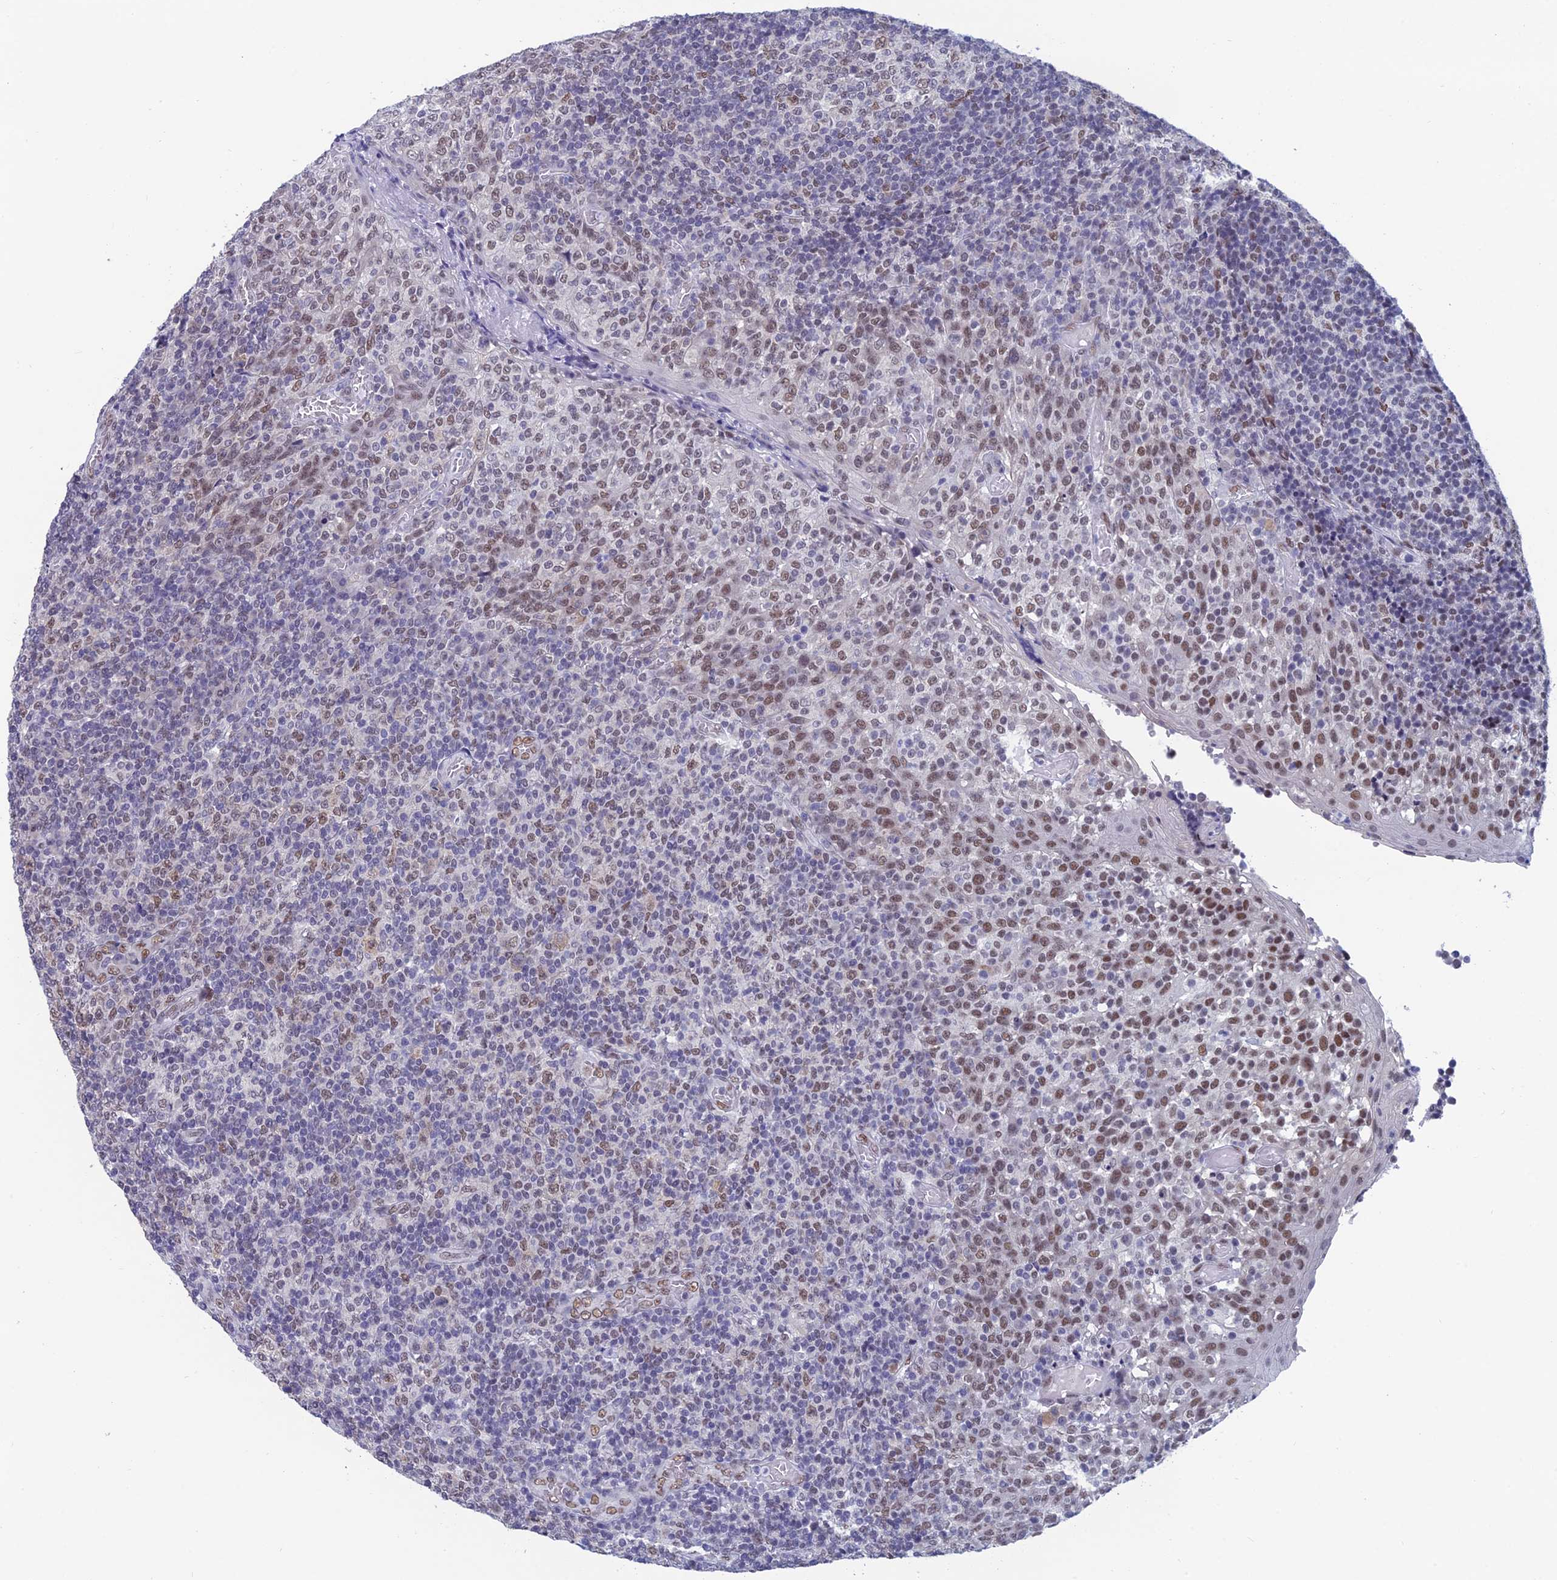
{"staining": {"intensity": "weak", "quantity": "<25%", "location": "nuclear"}, "tissue": "tonsil", "cell_type": "Germinal center cells", "image_type": "normal", "snomed": [{"axis": "morphology", "description": "Normal tissue, NOS"}, {"axis": "topography", "description": "Tonsil"}], "caption": "Image shows no significant protein expression in germinal center cells of benign tonsil.", "gene": "NABP2", "patient": {"sex": "female", "age": 19}}